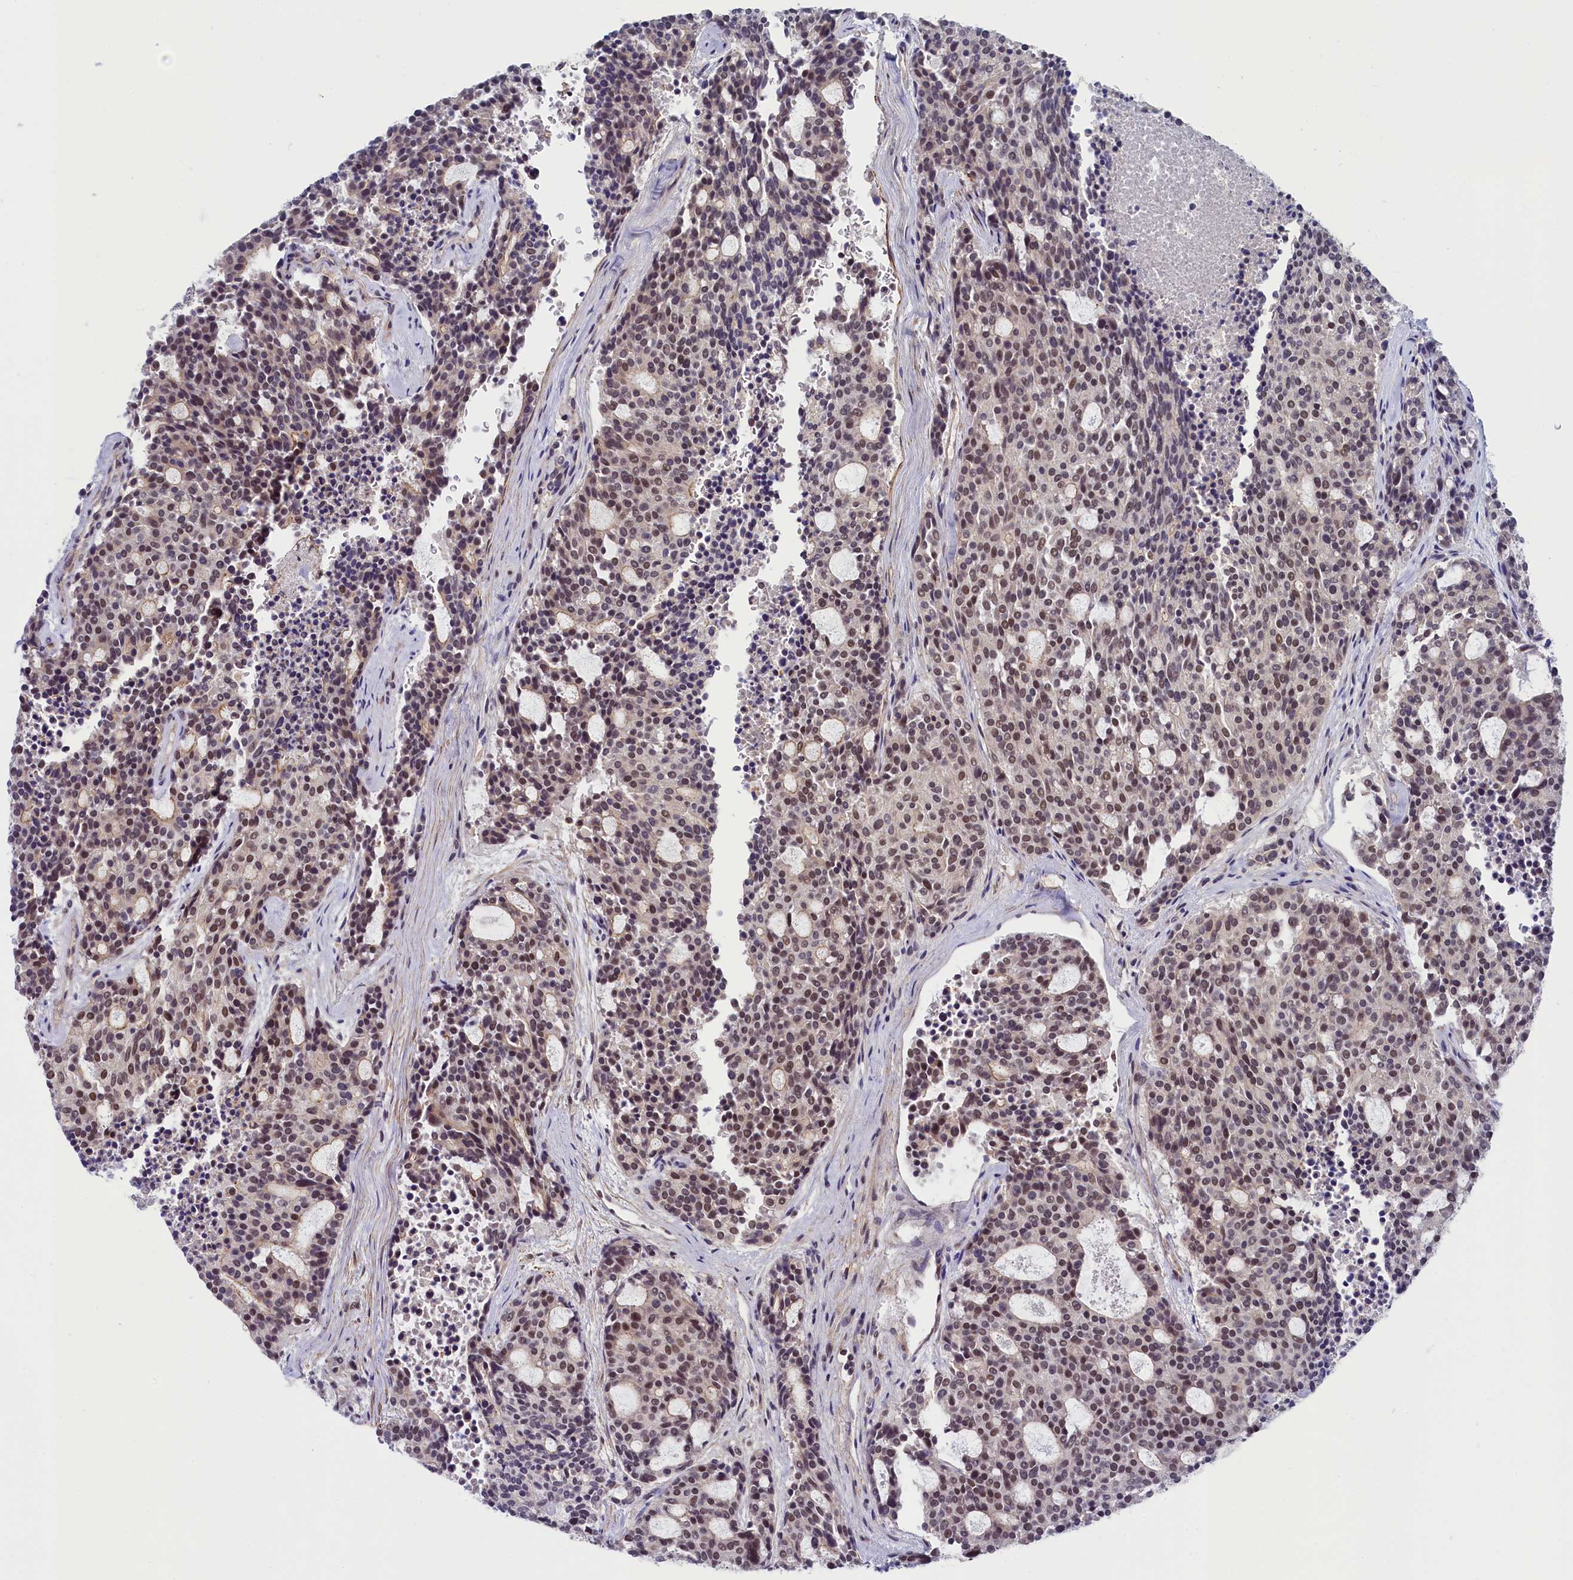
{"staining": {"intensity": "moderate", "quantity": "25%-75%", "location": "nuclear"}, "tissue": "carcinoid", "cell_type": "Tumor cells", "image_type": "cancer", "snomed": [{"axis": "morphology", "description": "Carcinoid, malignant, NOS"}, {"axis": "topography", "description": "Pancreas"}], "caption": "A brown stain labels moderate nuclear expression of a protein in human carcinoid tumor cells.", "gene": "INTS14", "patient": {"sex": "female", "age": 54}}